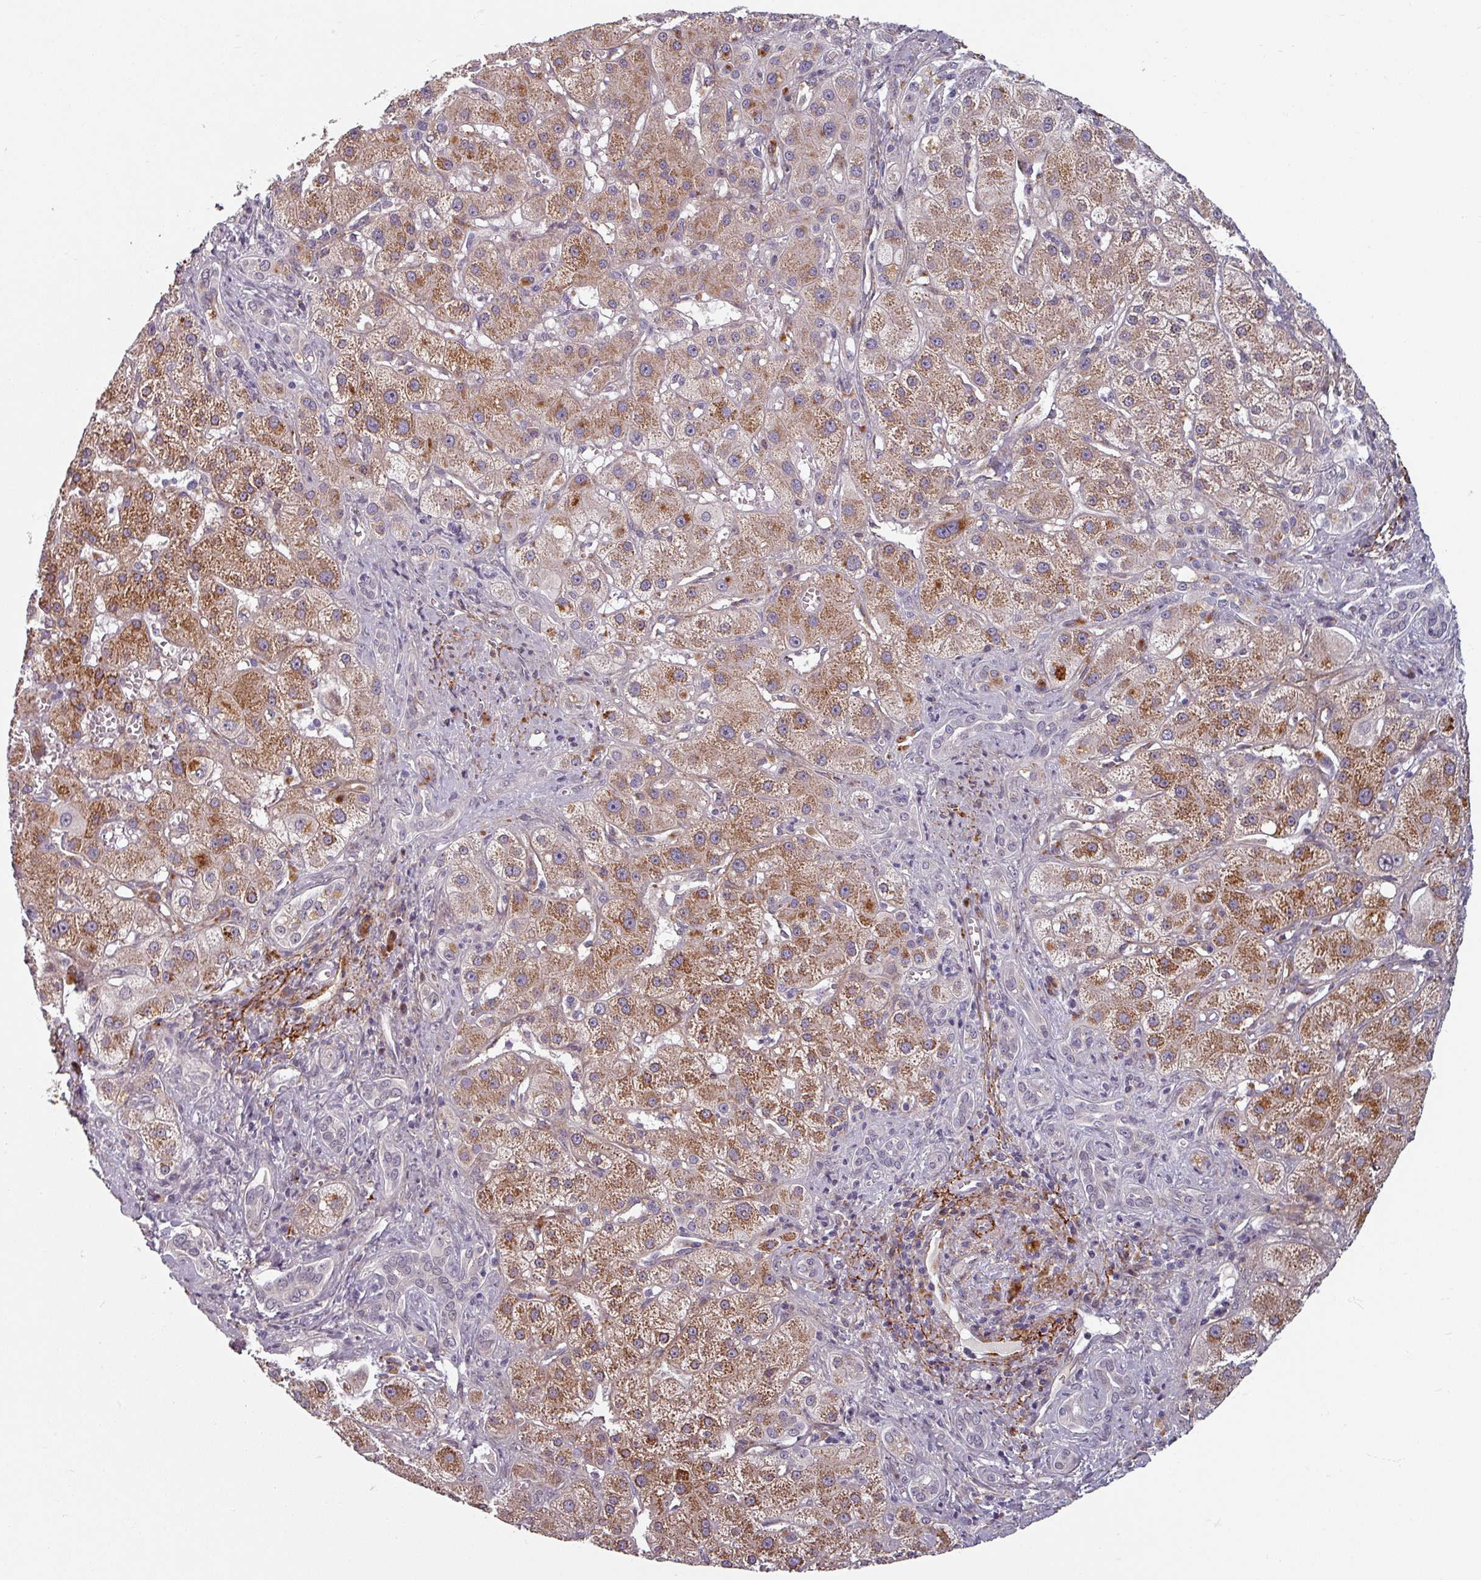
{"staining": {"intensity": "moderate", "quantity": "25%-75%", "location": "cytoplasmic/membranous"}, "tissue": "liver cancer", "cell_type": "Tumor cells", "image_type": "cancer", "snomed": [{"axis": "morphology", "description": "Cholangiocarcinoma"}, {"axis": "topography", "description": "Liver"}], "caption": "About 25%-75% of tumor cells in liver cancer reveal moderate cytoplasmic/membranous protein positivity as visualized by brown immunohistochemical staining.", "gene": "CYB5RL", "patient": {"sex": "male", "age": 67}}